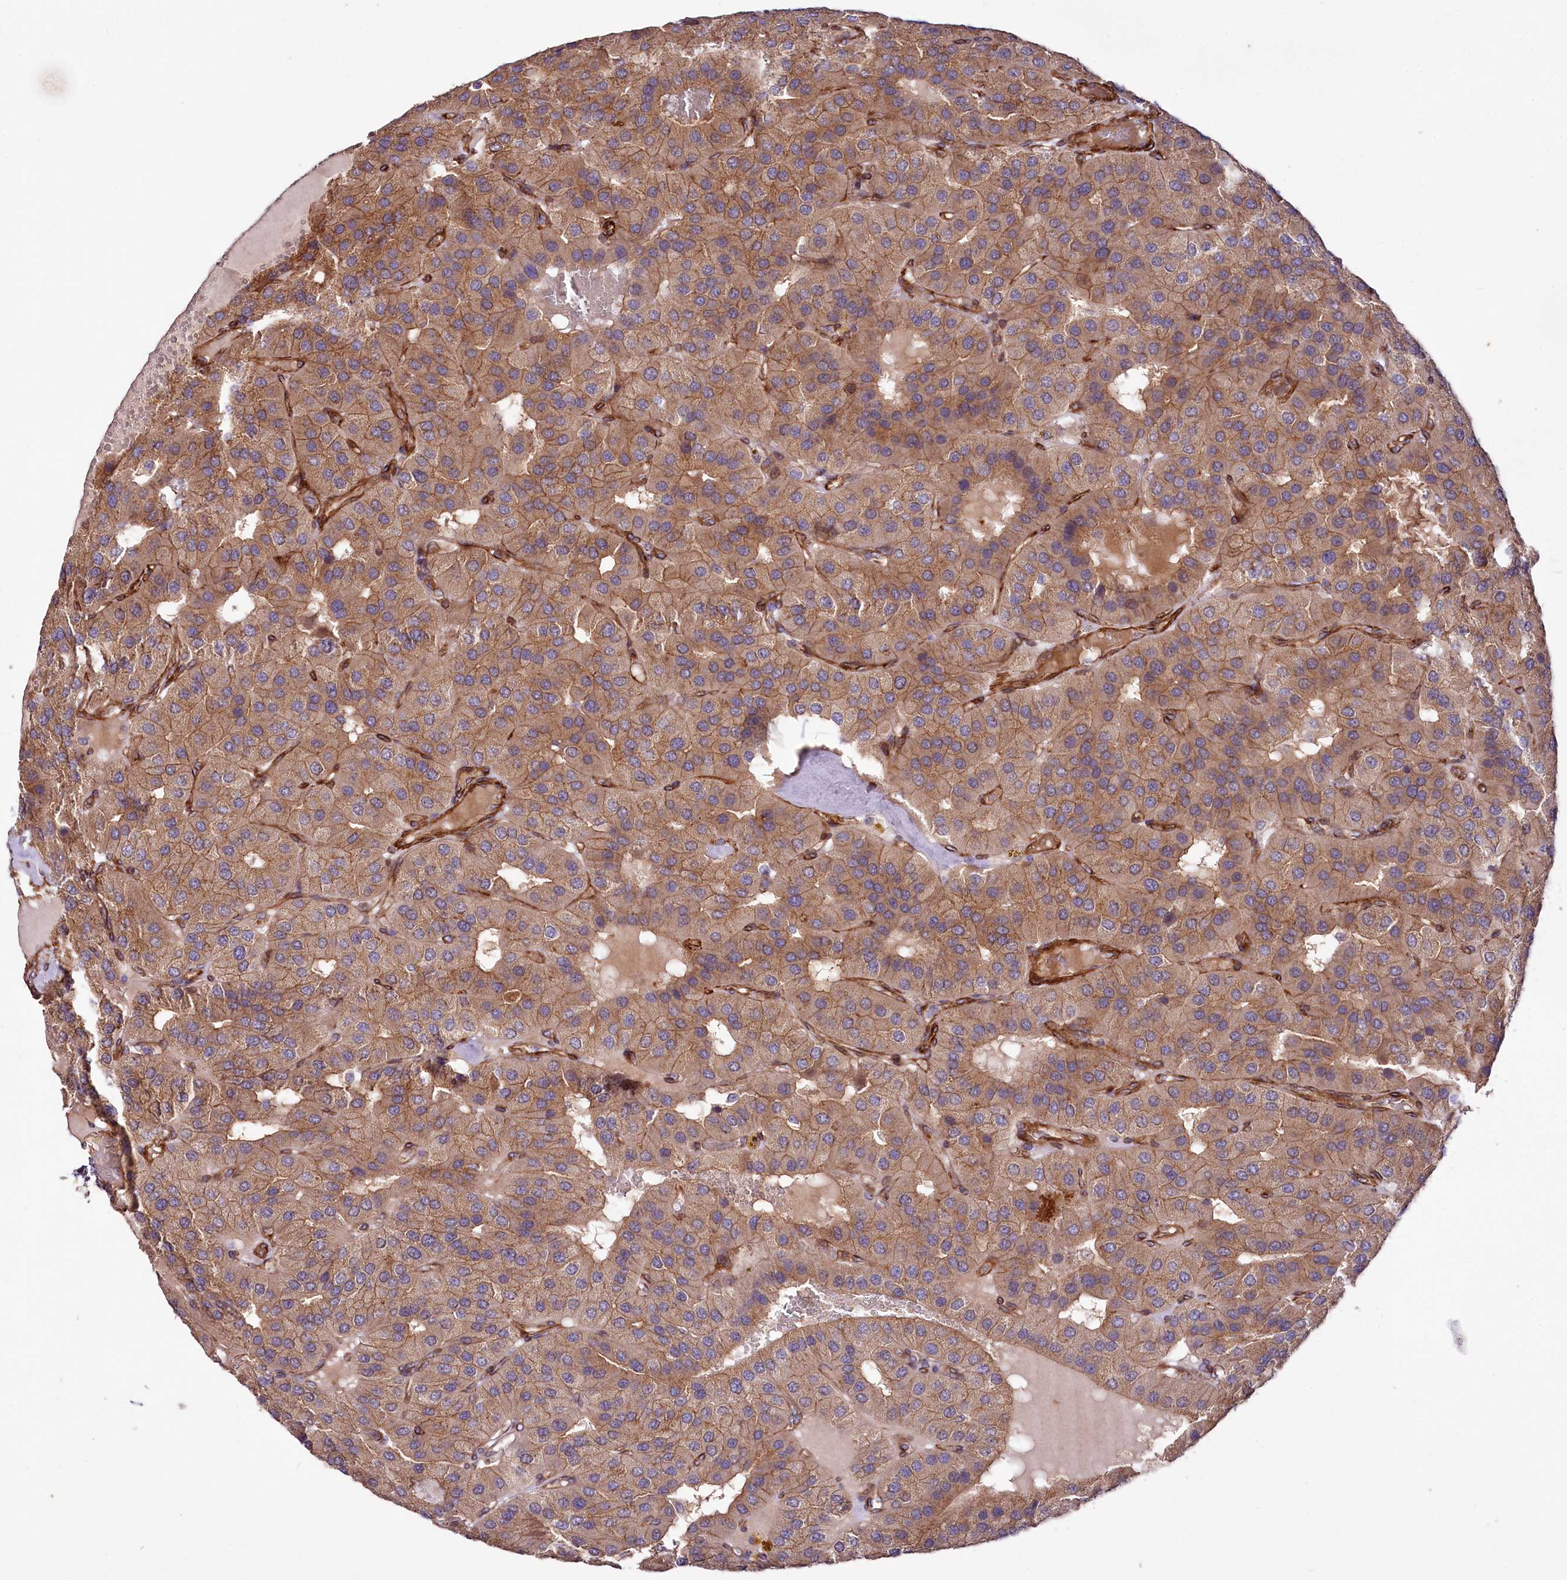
{"staining": {"intensity": "moderate", "quantity": ">75%", "location": "cytoplasmic/membranous"}, "tissue": "parathyroid gland", "cell_type": "Glandular cells", "image_type": "normal", "snomed": [{"axis": "morphology", "description": "Normal tissue, NOS"}, {"axis": "morphology", "description": "Adenoma, NOS"}, {"axis": "topography", "description": "Parathyroid gland"}], "caption": "Unremarkable parathyroid gland exhibits moderate cytoplasmic/membranous staining in about >75% of glandular cells, visualized by immunohistochemistry.", "gene": "SPATS2", "patient": {"sex": "female", "age": 86}}